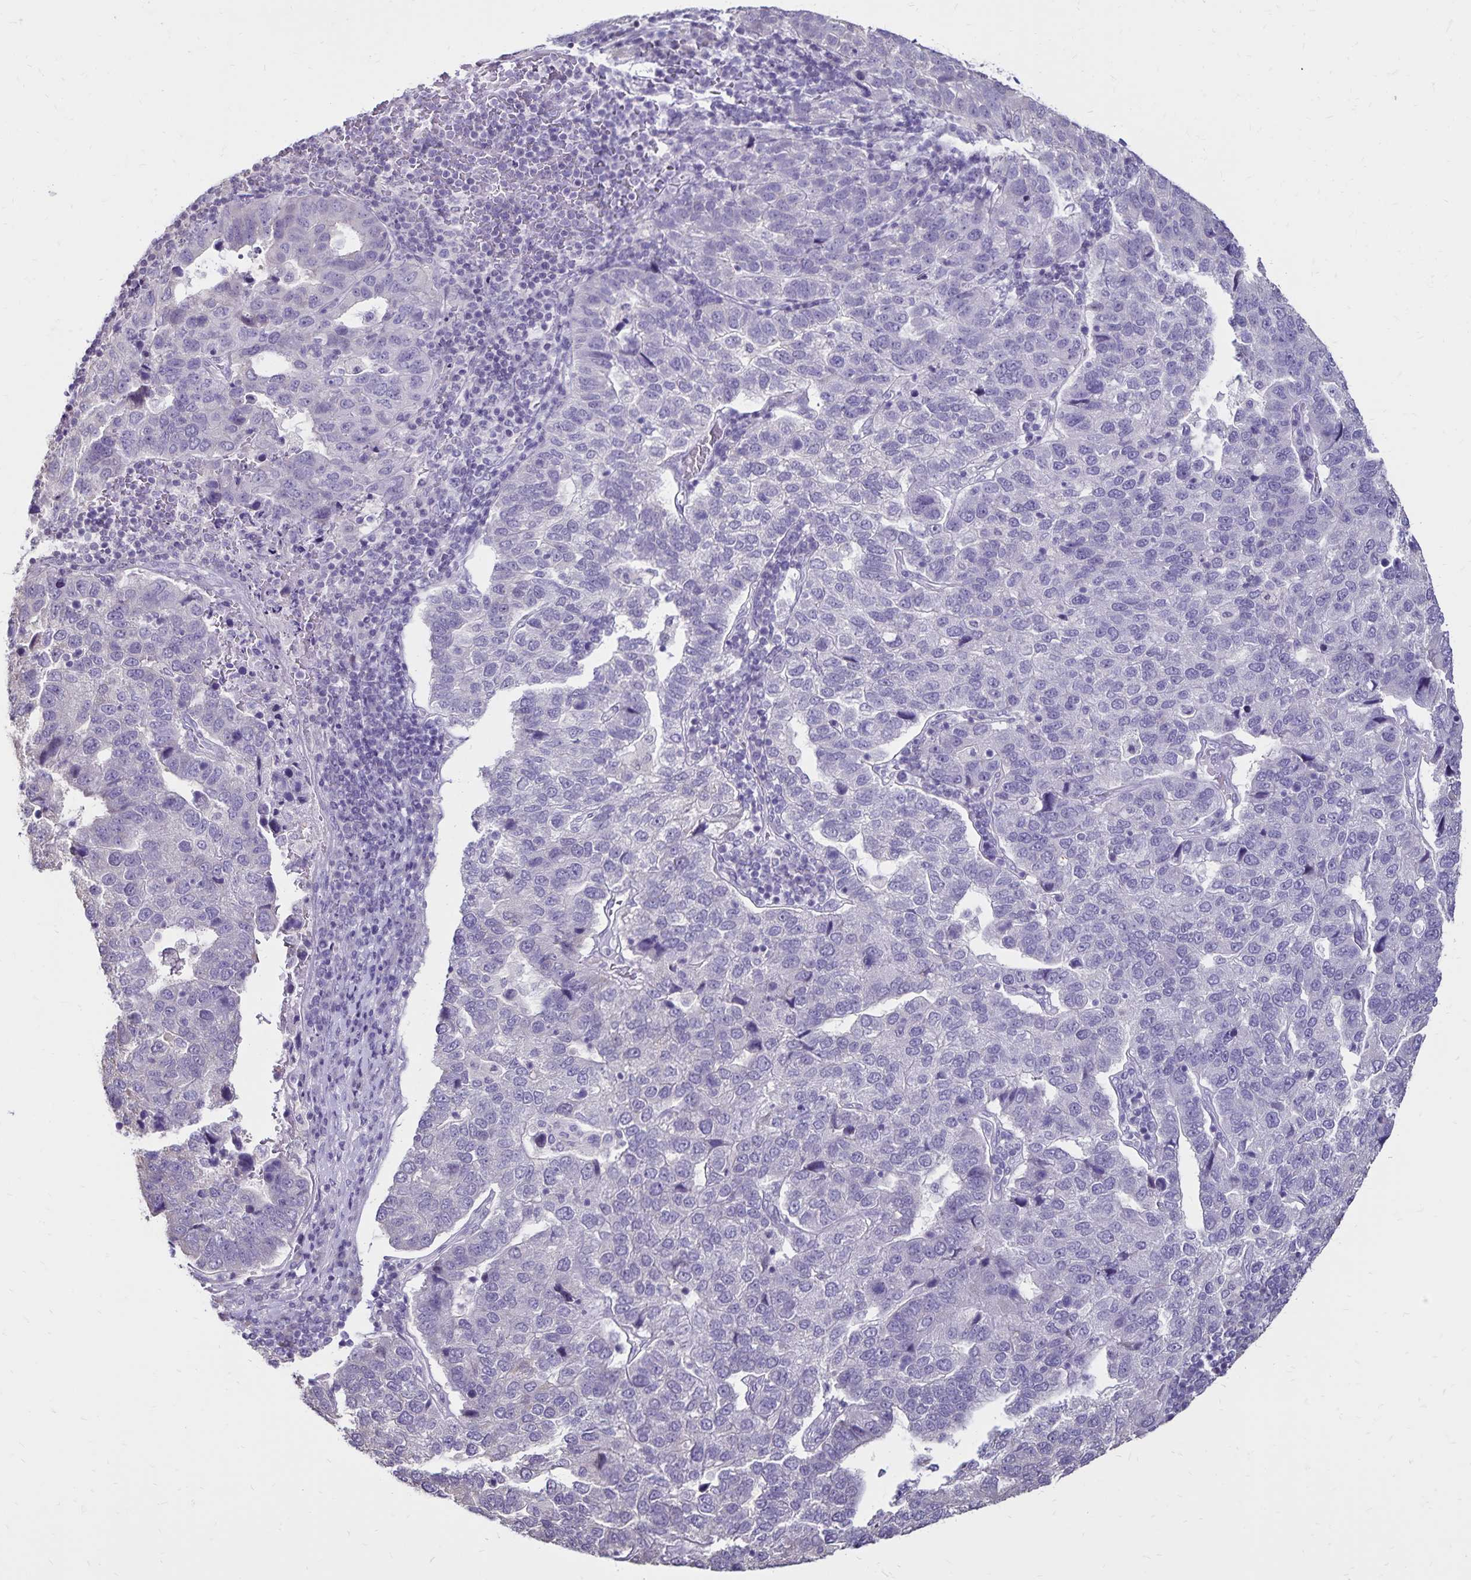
{"staining": {"intensity": "negative", "quantity": "none", "location": "none"}, "tissue": "pancreatic cancer", "cell_type": "Tumor cells", "image_type": "cancer", "snomed": [{"axis": "morphology", "description": "Adenocarcinoma, NOS"}, {"axis": "topography", "description": "Pancreas"}], "caption": "IHC histopathology image of neoplastic tissue: human pancreatic cancer stained with DAB displays no significant protein staining in tumor cells. Nuclei are stained in blue.", "gene": "SH3GL3", "patient": {"sex": "female", "age": 61}}